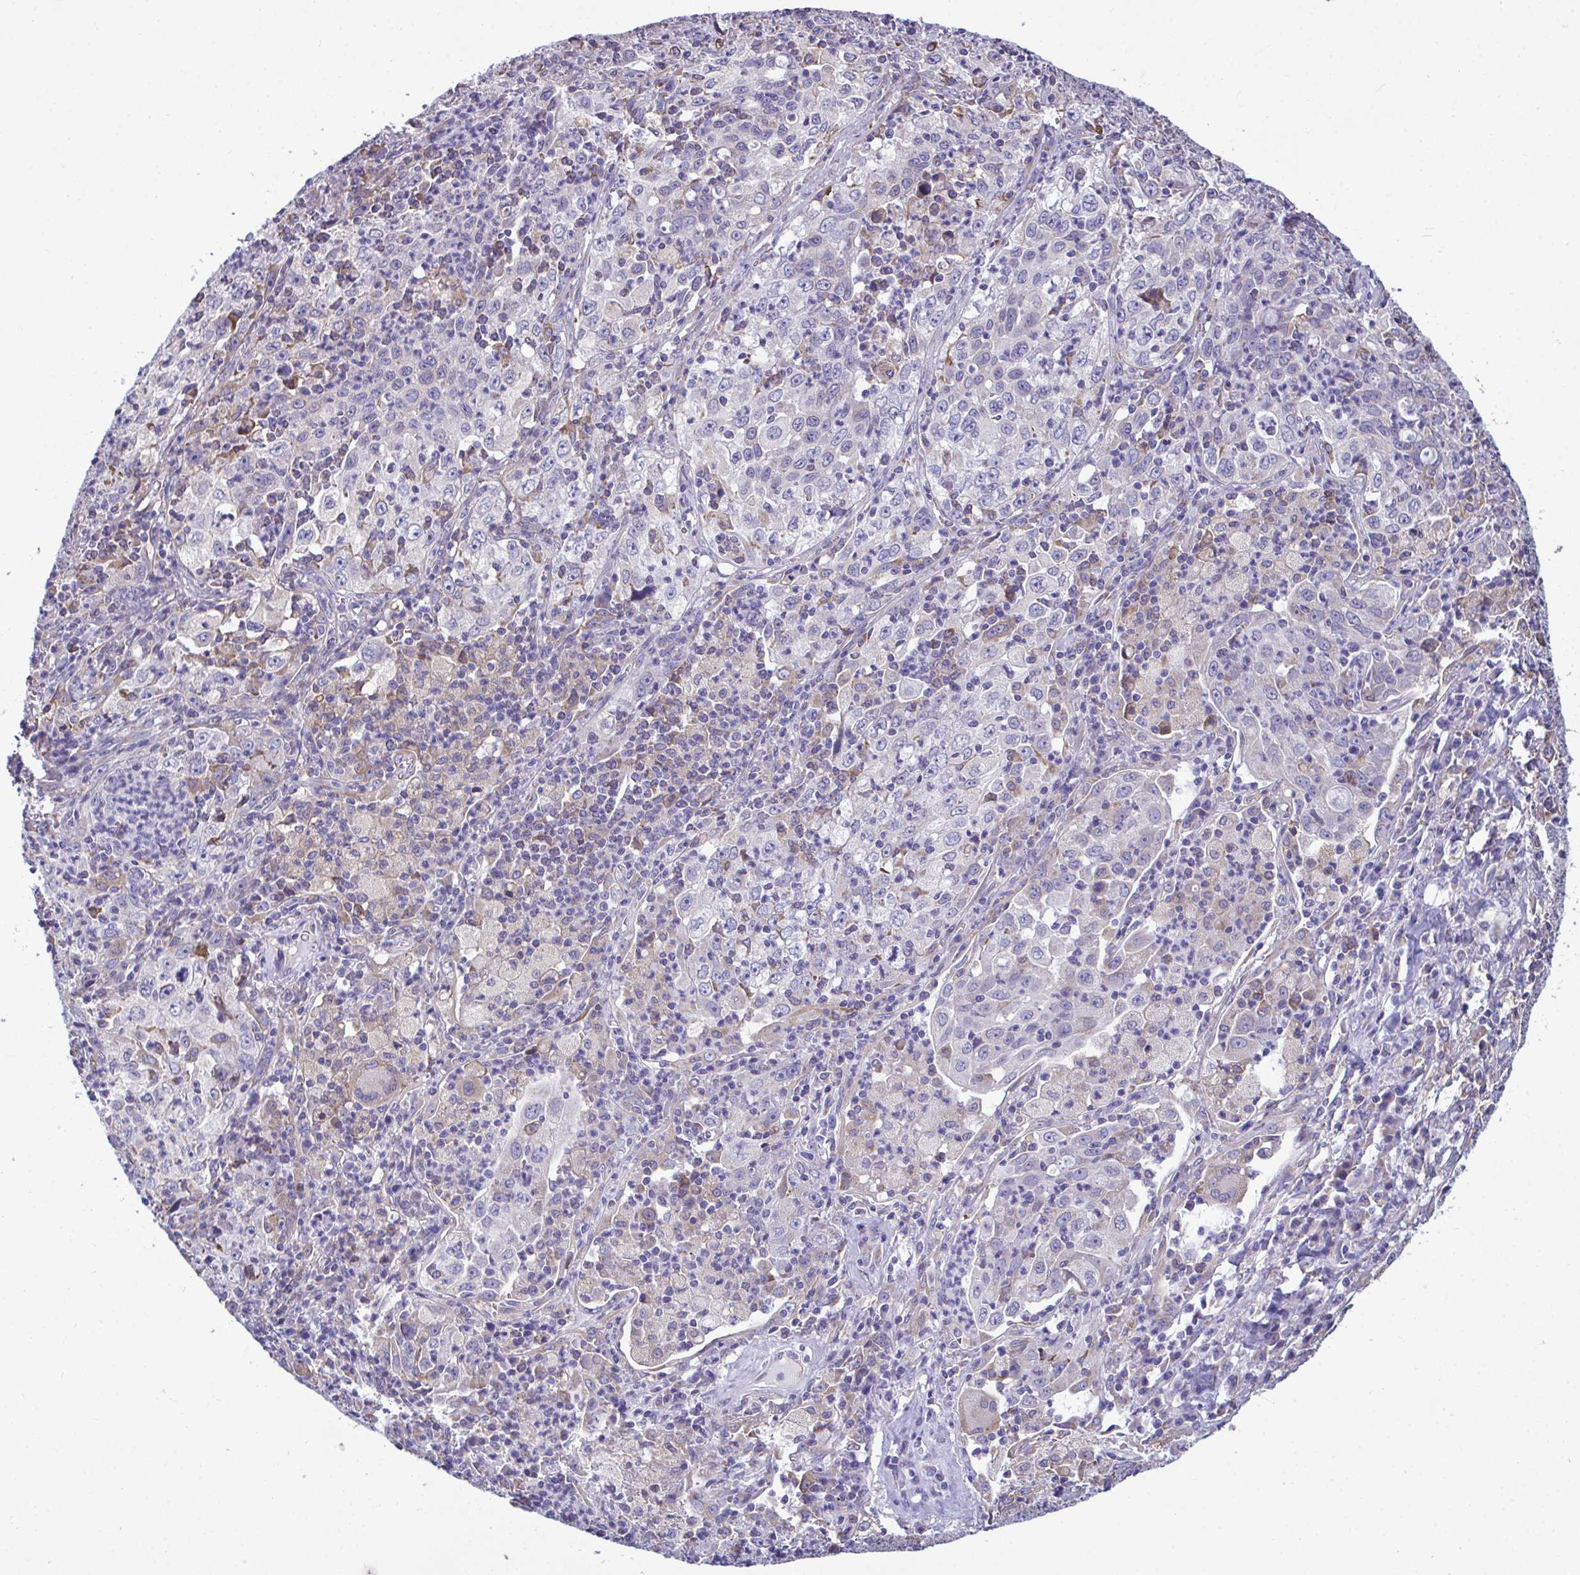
{"staining": {"intensity": "negative", "quantity": "none", "location": "none"}, "tissue": "lung cancer", "cell_type": "Tumor cells", "image_type": "cancer", "snomed": [{"axis": "morphology", "description": "Squamous cell carcinoma, NOS"}, {"axis": "topography", "description": "Lung"}], "caption": "High power microscopy histopathology image of an immunohistochemistry micrograph of lung cancer, revealing no significant expression in tumor cells.", "gene": "PIGK", "patient": {"sex": "male", "age": 71}}